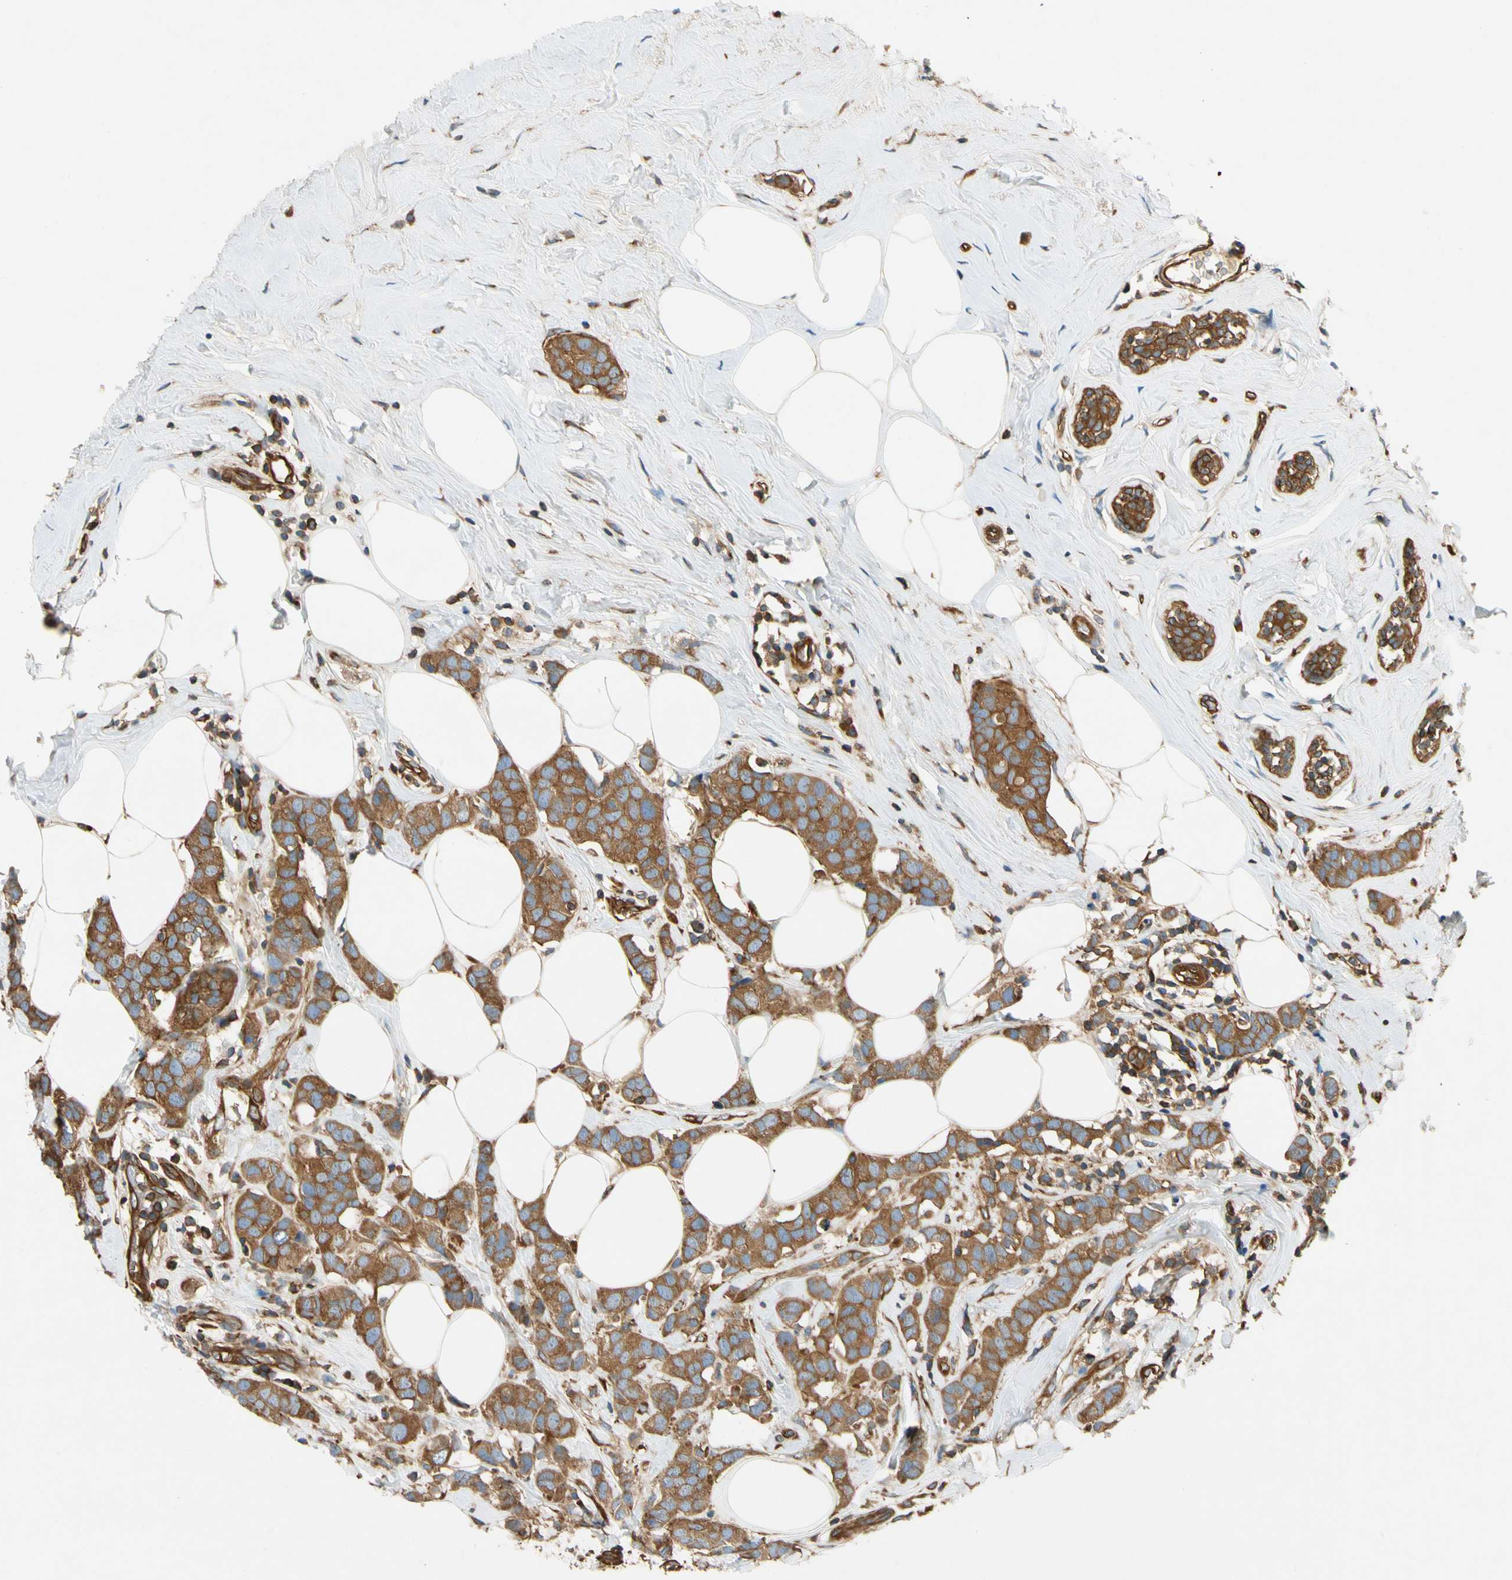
{"staining": {"intensity": "strong", "quantity": ">75%", "location": "cytoplasmic/membranous"}, "tissue": "breast cancer", "cell_type": "Tumor cells", "image_type": "cancer", "snomed": [{"axis": "morphology", "description": "Normal tissue, NOS"}, {"axis": "morphology", "description": "Duct carcinoma"}, {"axis": "topography", "description": "Breast"}], "caption": "Strong cytoplasmic/membranous staining is appreciated in about >75% of tumor cells in breast cancer (intraductal carcinoma).", "gene": "TCP11L1", "patient": {"sex": "female", "age": 50}}